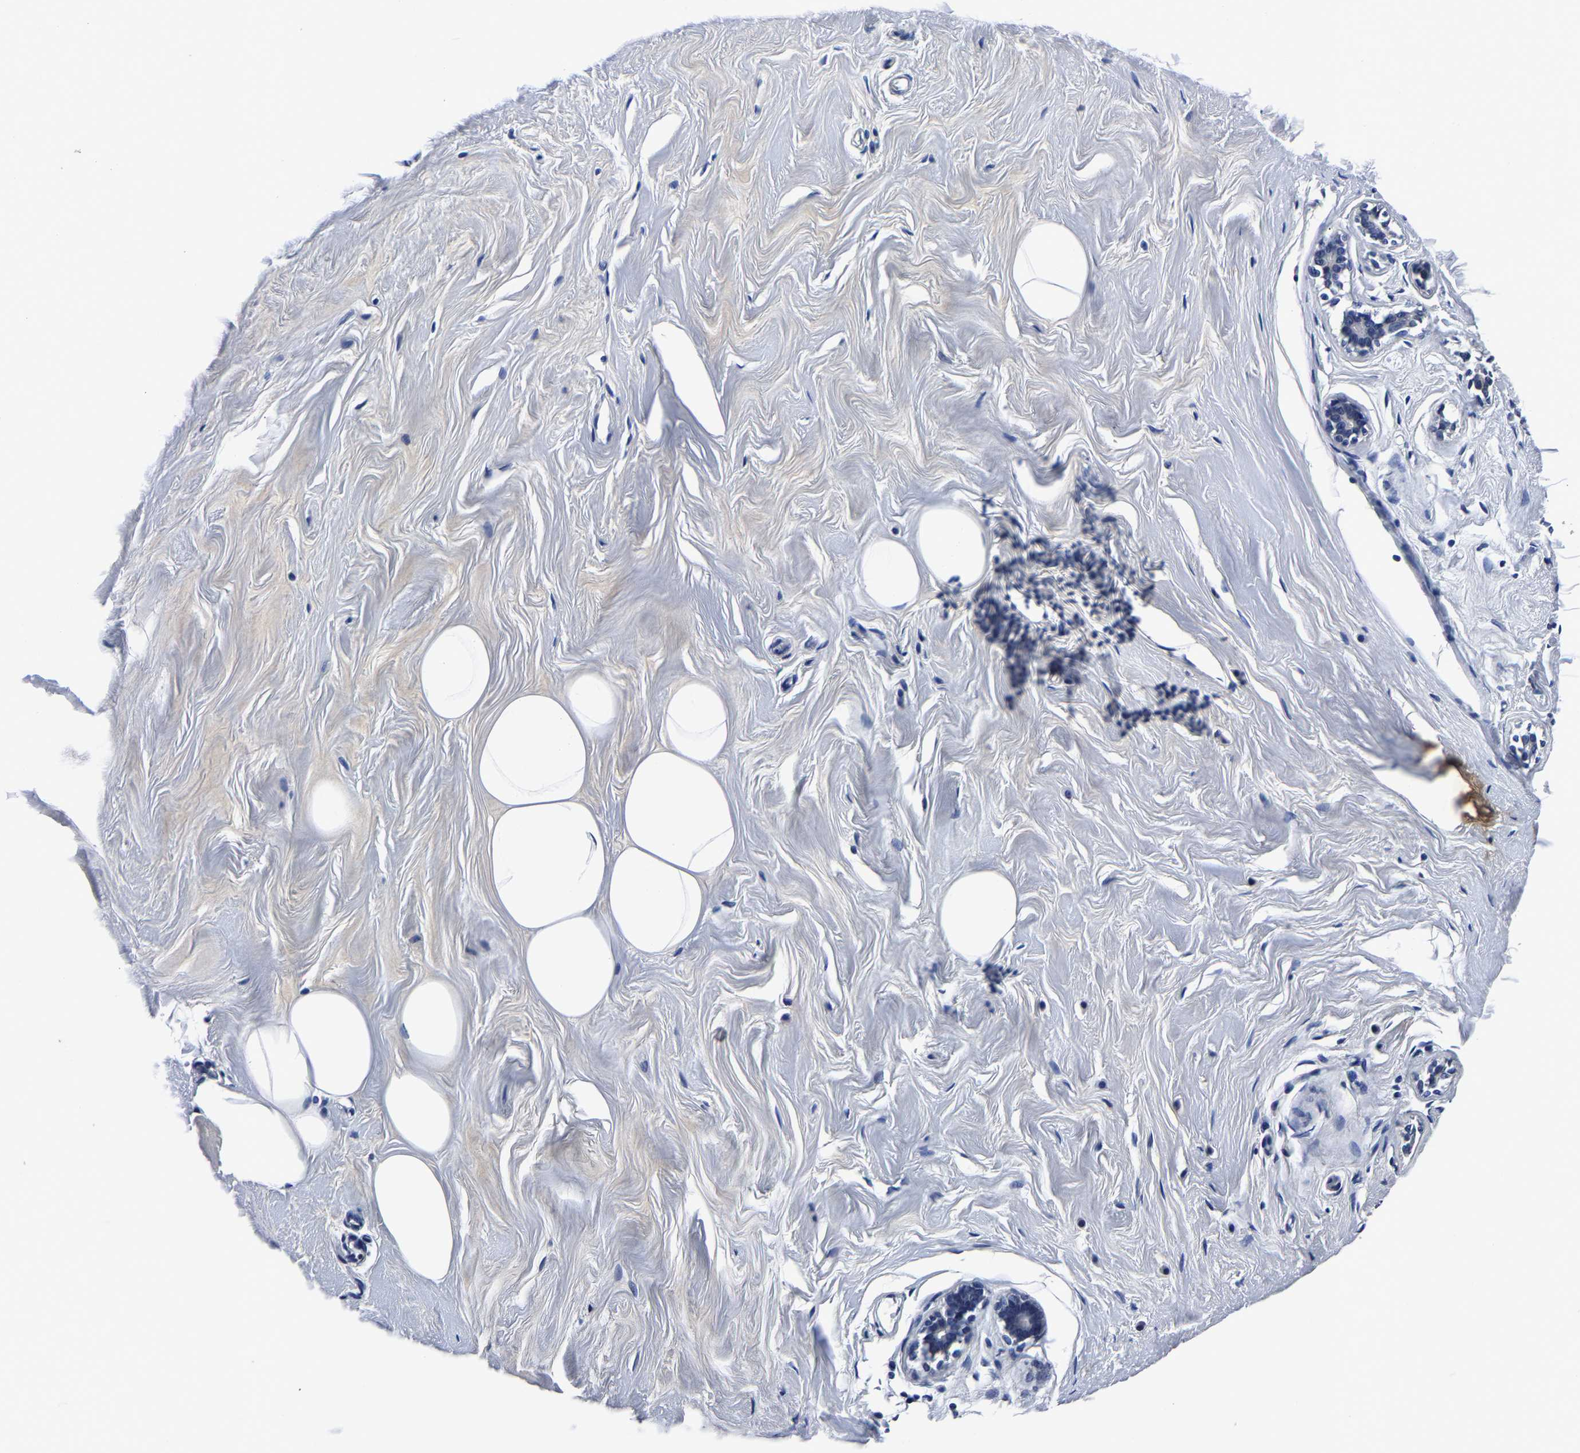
{"staining": {"intensity": "negative", "quantity": "none", "location": "none"}, "tissue": "adipose tissue", "cell_type": "Adipocytes", "image_type": "normal", "snomed": [{"axis": "morphology", "description": "Normal tissue, NOS"}, {"axis": "morphology", "description": "Fibrosis, NOS"}, {"axis": "topography", "description": "Breast"}, {"axis": "topography", "description": "Adipose tissue"}], "caption": "DAB (3,3'-diaminobenzidine) immunohistochemical staining of benign human adipose tissue demonstrates no significant positivity in adipocytes.", "gene": "PSPH", "patient": {"sex": "female", "age": 39}}